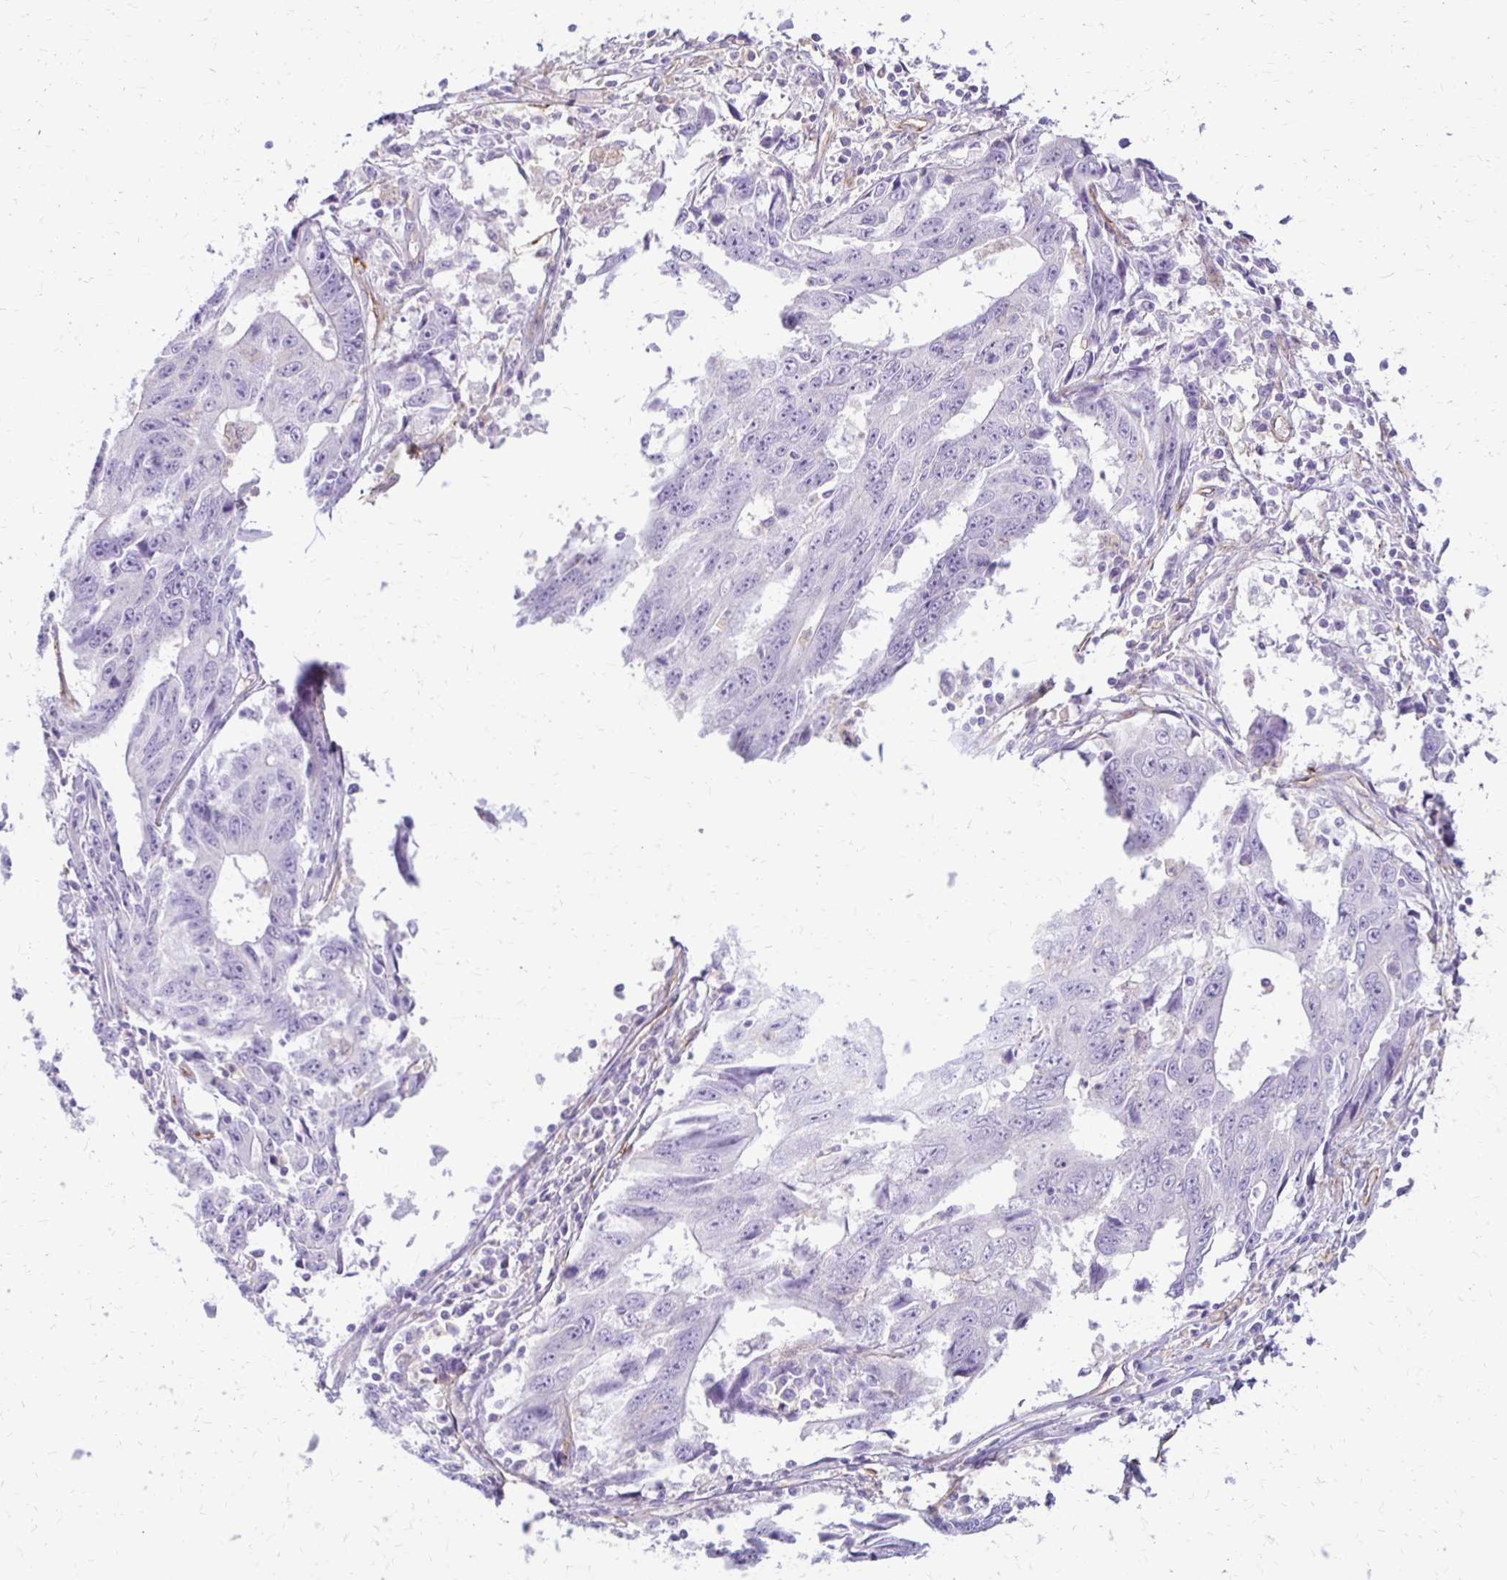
{"staining": {"intensity": "negative", "quantity": "none", "location": "none"}, "tissue": "liver cancer", "cell_type": "Tumor cells", "image_type": "cancer", "snomed": [{"axis": "morphology", "description": "Cholangiocarcinoma"}, {"axis": "topography", "description": "Liver"}], "caption": "Photomicrograph shows no protein positivity in tumor cells of liver cholangiocarcinoma tissue.", "gene": "TTYH1", "patient": {"sex": "male", "age": 65}}